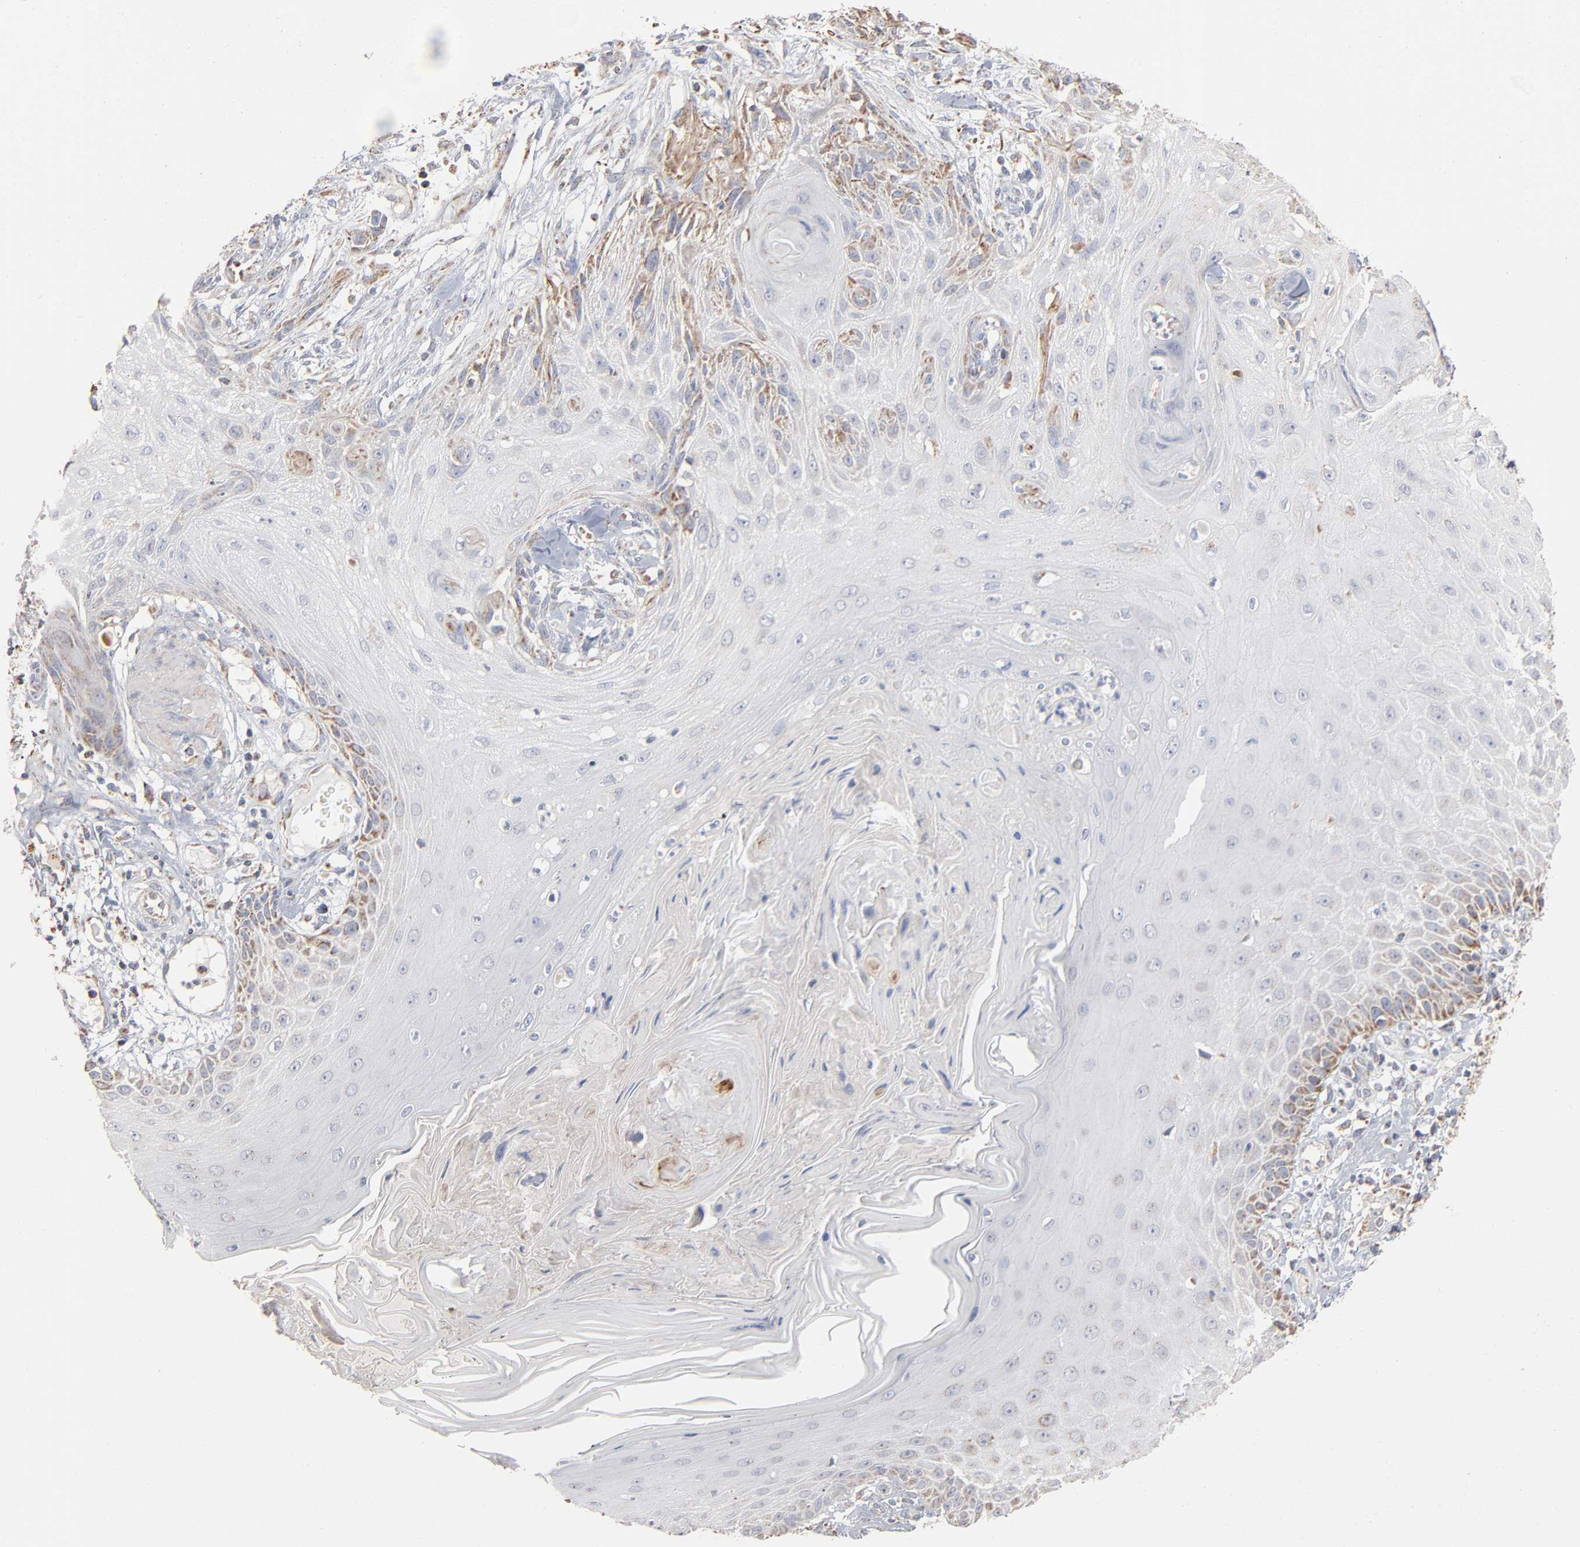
{"staining": {"intensity": "moderate", "quantity": ">75%", "location": "cytoplasmic/membranous"}, "tissue": "skin cancer", "cell_type": "Tumor cells", "image_type": "cancer", "snomed": [{"axis": "morphology", "description": "Normal tissue, NOS"}, {"axis": "morphology", "description": "Squamous cell carcinoma, NOS"}, {"axis": "topography", "description": "Skin"}], "caption": "The immunohistochemical stain shows moderate cytoplasmic/membranous expression in tumor cells of skin cancer tissue. The protein is stained brown, and the nuclei are stained in blue (DAB (3,3'-diaminobenzidine) IHC with brightfield microscopy, high magnification).", "gene": "UQCRC1", "patient": {"sex": "female", "age": 59}}